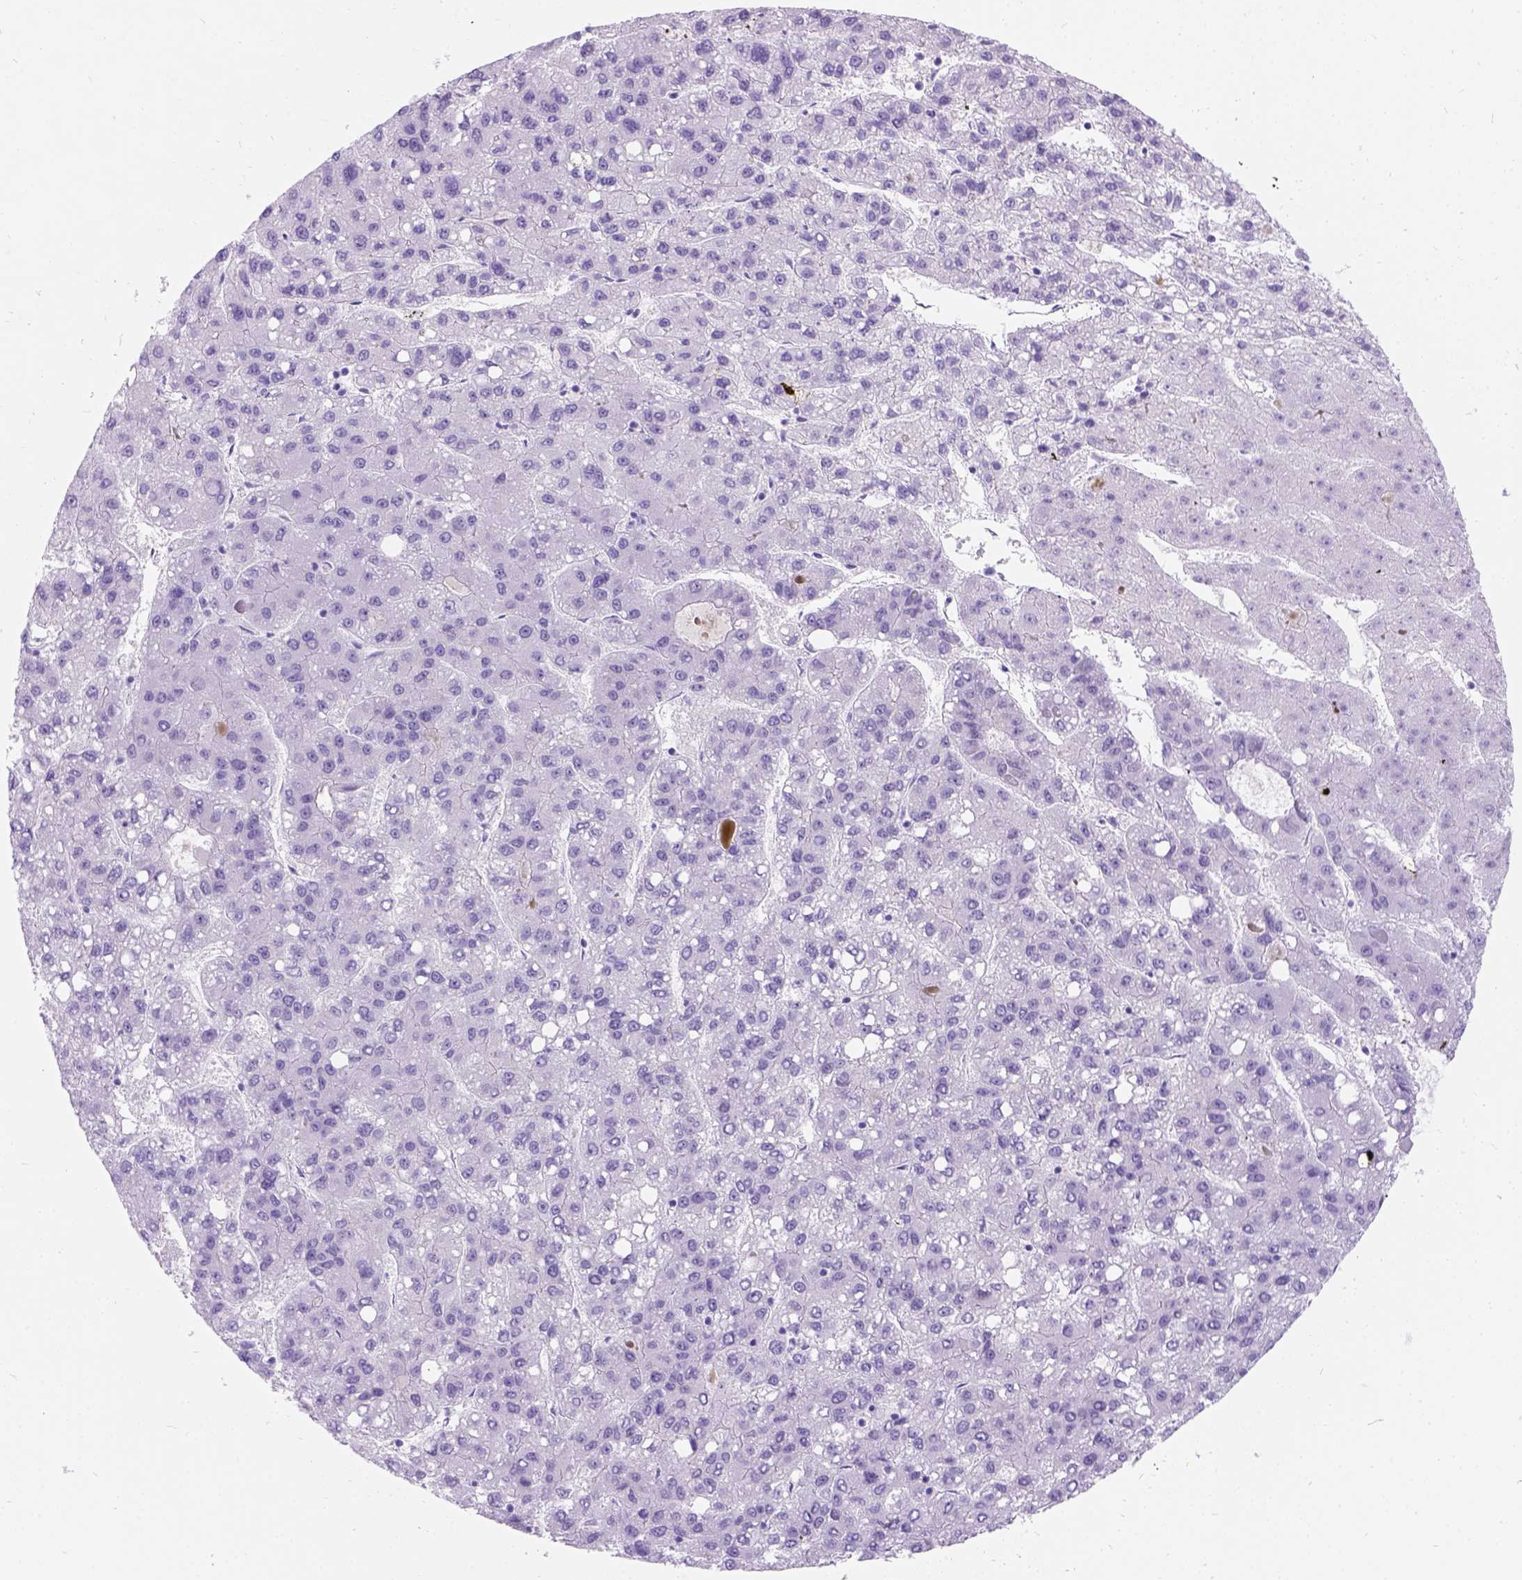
{"staining": {"intensity": "negative", "quantity": "none", "location": "none"}, "tissue": "liver cancer", "cell_type": "Tumor cells", "image_type": "cancer", "snomed": [{"axis": "morphology", "description": "Carcinoma, Hepatocellular, NOS"}, {"axis": "topography", "description": "Liver"}], "caption": "Immunohistochemical staining of human liver cancer displays no significant expression in tumor cells.", "gene": "C7orf57", "patient": {"sex": "female", "age": 82}}